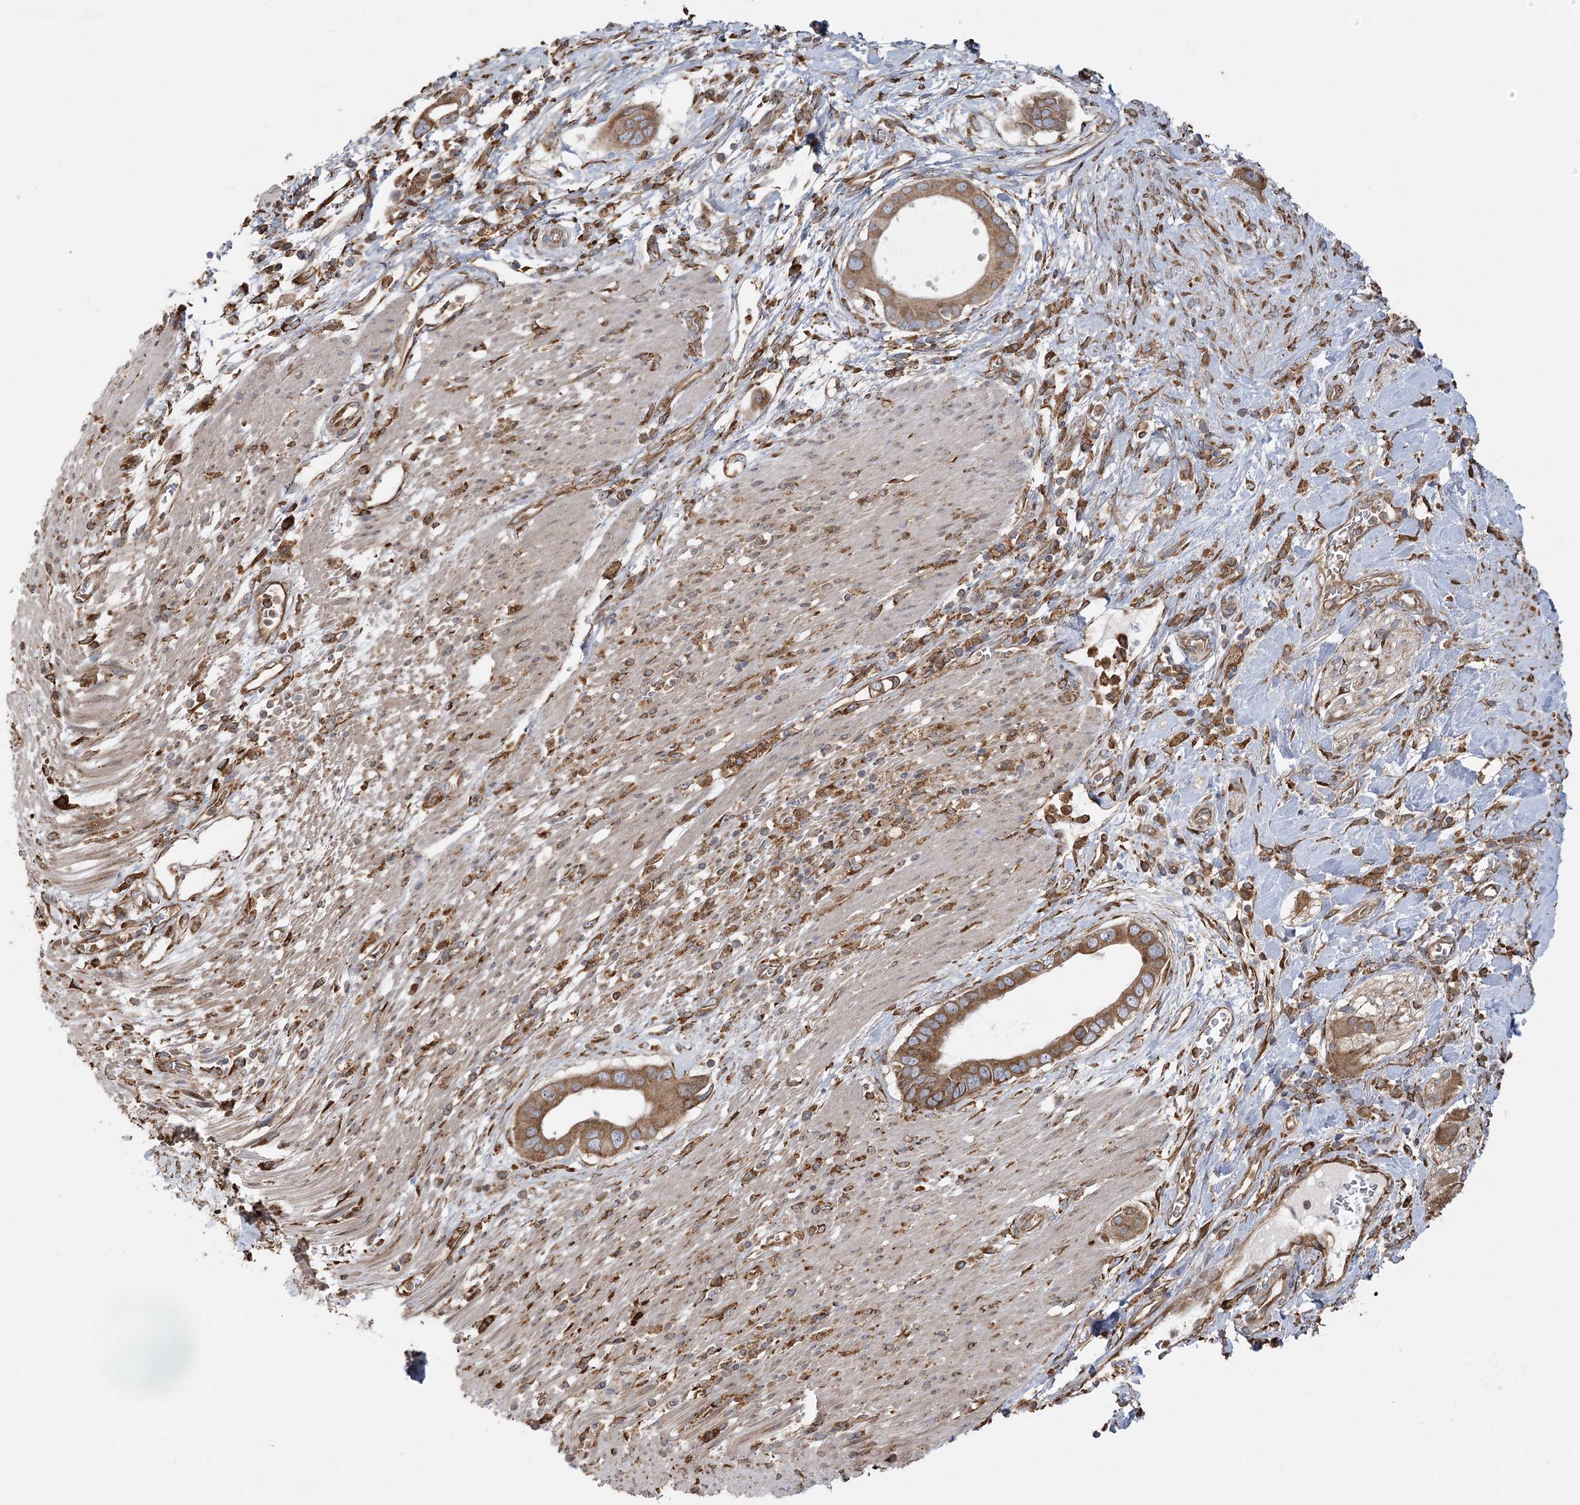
{"staining": {"intensity": "moderate", "quantity": ">75%", "location": "cytoplasmic/membranous"}, "tissue": "pancreatic cancer", "cell_type": "Tumor cells", "image_type": "cancer", "snomed": [{"axis": "morphology", "description": "Adenocarcinoma, NOS"}, {"axis": "topography", "description": "Pancreas"}], "caption": "Adenocarcinoma (pancreatic) stained with a protein marker demonstrates moderate staining in tumor cells.", "gene": "ACAP2", "patient": {"sex": "male", "age": 68}}